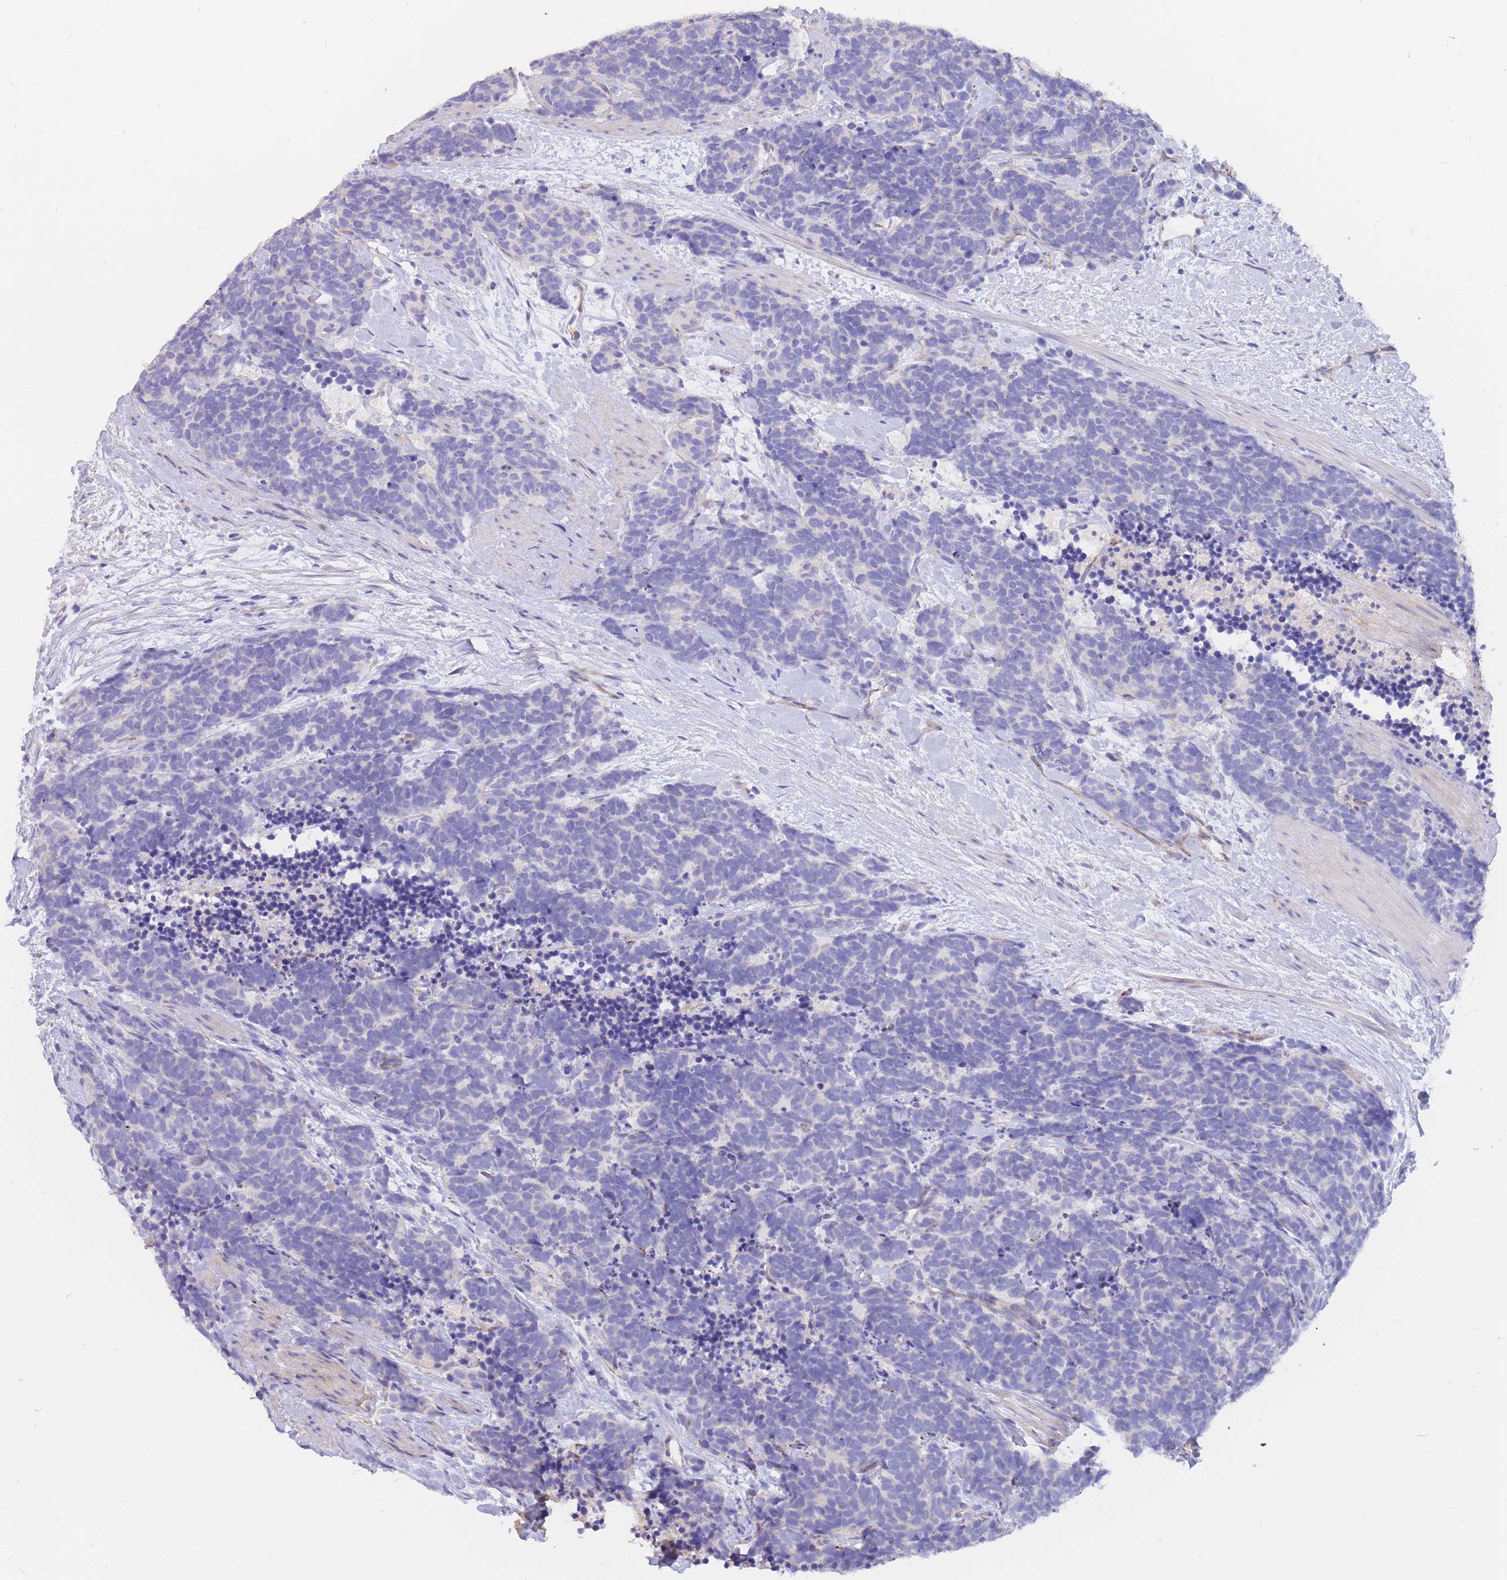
{"staining": {"intensity": "negative", "quantity": "none", "location": "none"}, "tissue": "carcinoid", "cell_type": "Tumor cells", "image_type": "cancer", "snomed": [{"axis": "morphology", "description": "Carcinoma, NOS"}, {"axis": "morphology", "description": "Carcinoid, malignant, NOS"}, {"axis": "topography", "description": "Prostate"}], "caption": "DAB immunohistochemical staining of carcinoid reveals no significant expression in tumor cells. Nuclei are stained in blue.", "gene": "SULT1A1", "patient": {"sex": "male", "age": 57}}